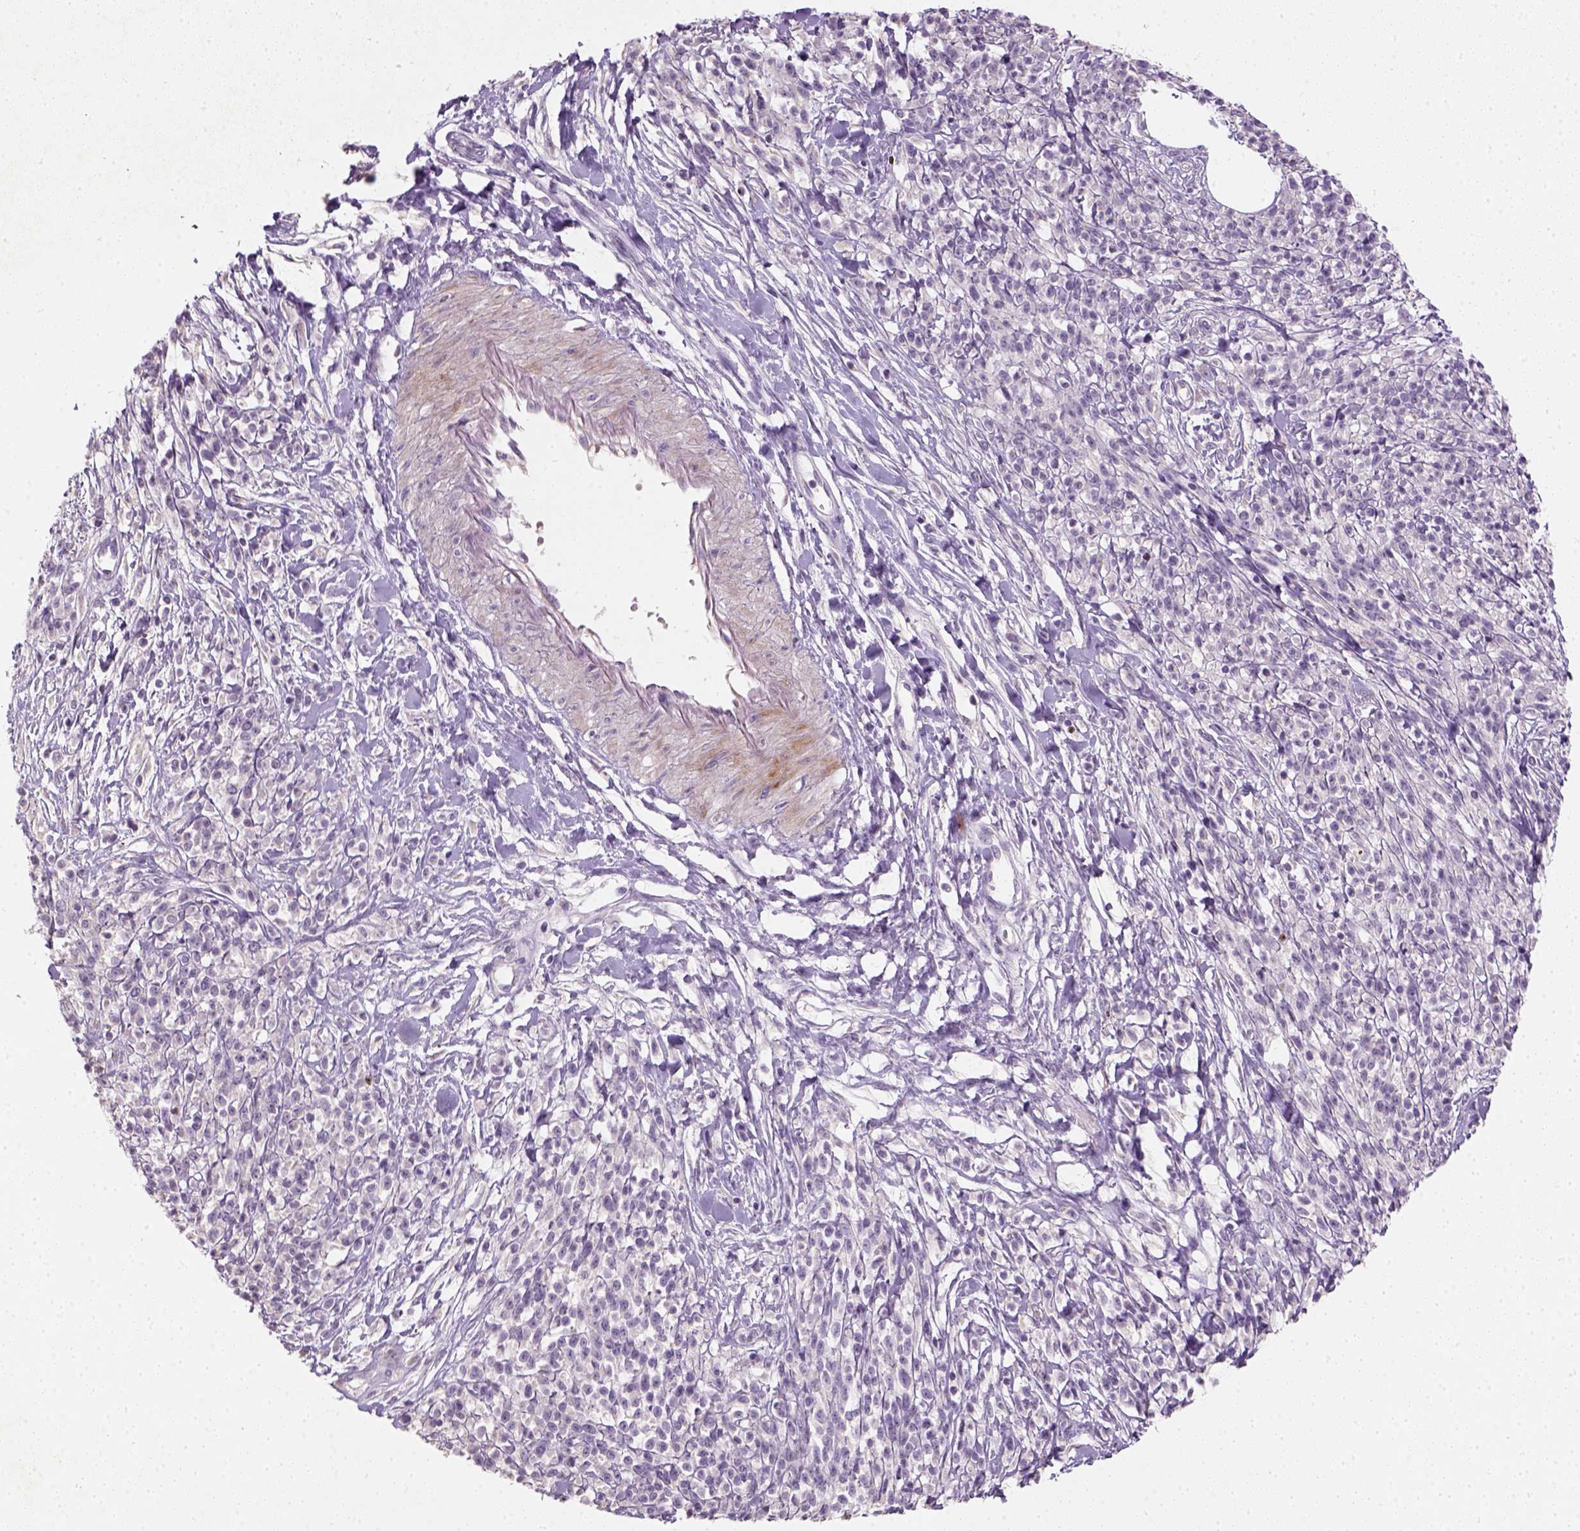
{"staining": {"intensity": "negative", "quantity": "none", "location": "none"}, "tissue": "melanoma", "cell_type": "Tumor cells", "image_type": "cancer", "snomed": [{"axis": "morphology", "description": "Malignant melanoma, NOS"}, {"axis": "topography", "description": "Skin"}, {"axis": "topography", "description": "Skin of trunk"}], "caption": "Malignant melanoma was stained to show a protein in brown. There is no significant expression in tumor cells.", "gene": "NUDT6", "patient": {"sex": "male", "age": 74}}